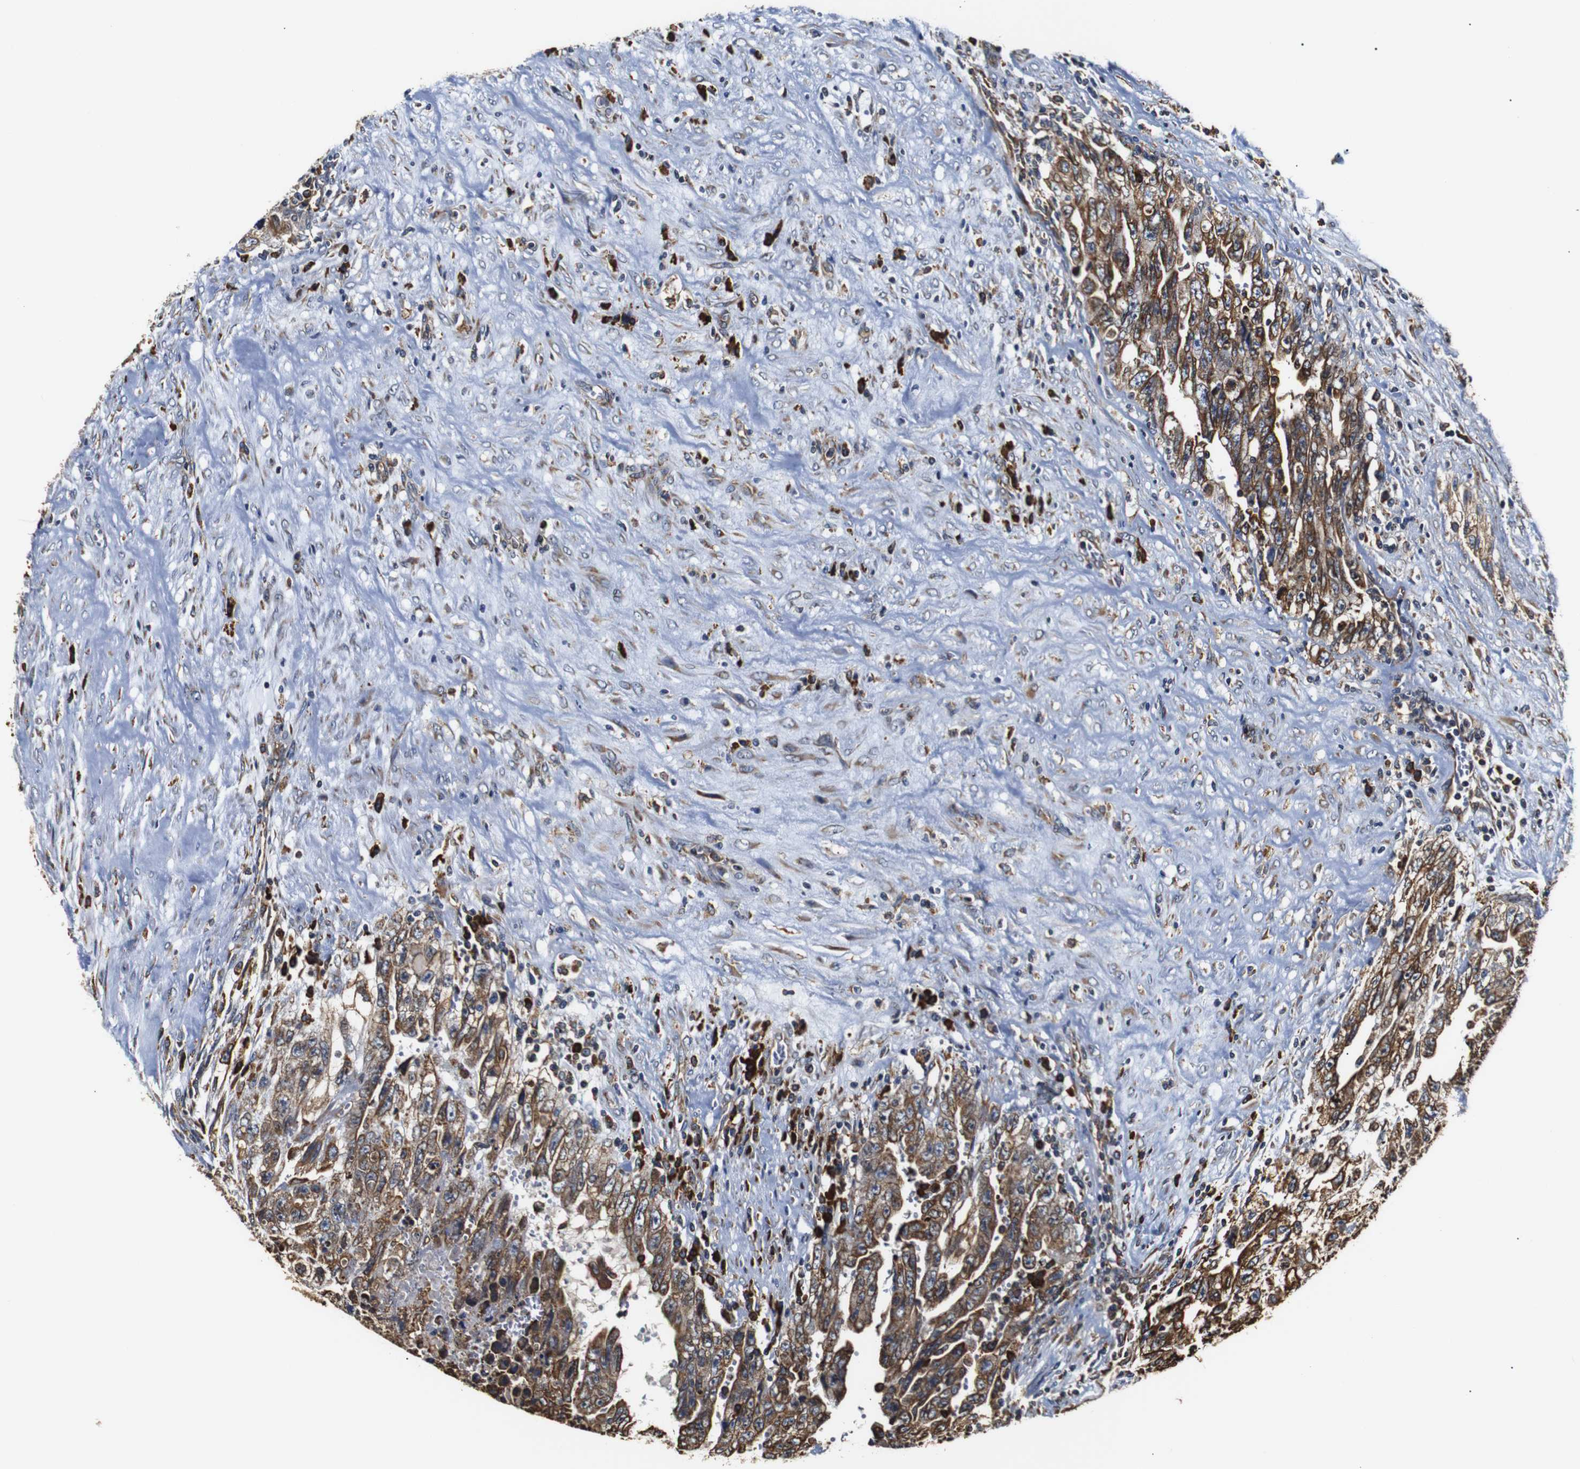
{"staining": {"intensity": "moderate", "quantity": ">75%", "location": "cytoplasmic/membranous"}, "tissue": "testis cancer", "cell_type": "Tumor cells", "image_type": "cancer", "snomed": [{"axis": "morphology", "description": "Carcinoma, Embryonal, NOS"}, {"axis": "topography", "description": "Testis"}], "caption": "Embryonal carcinoma (testis) stained with a protein marker shows moderate staining in tumor cells.", "gene": "HHIP", "patient": {"sex": "male", "age": 28}}